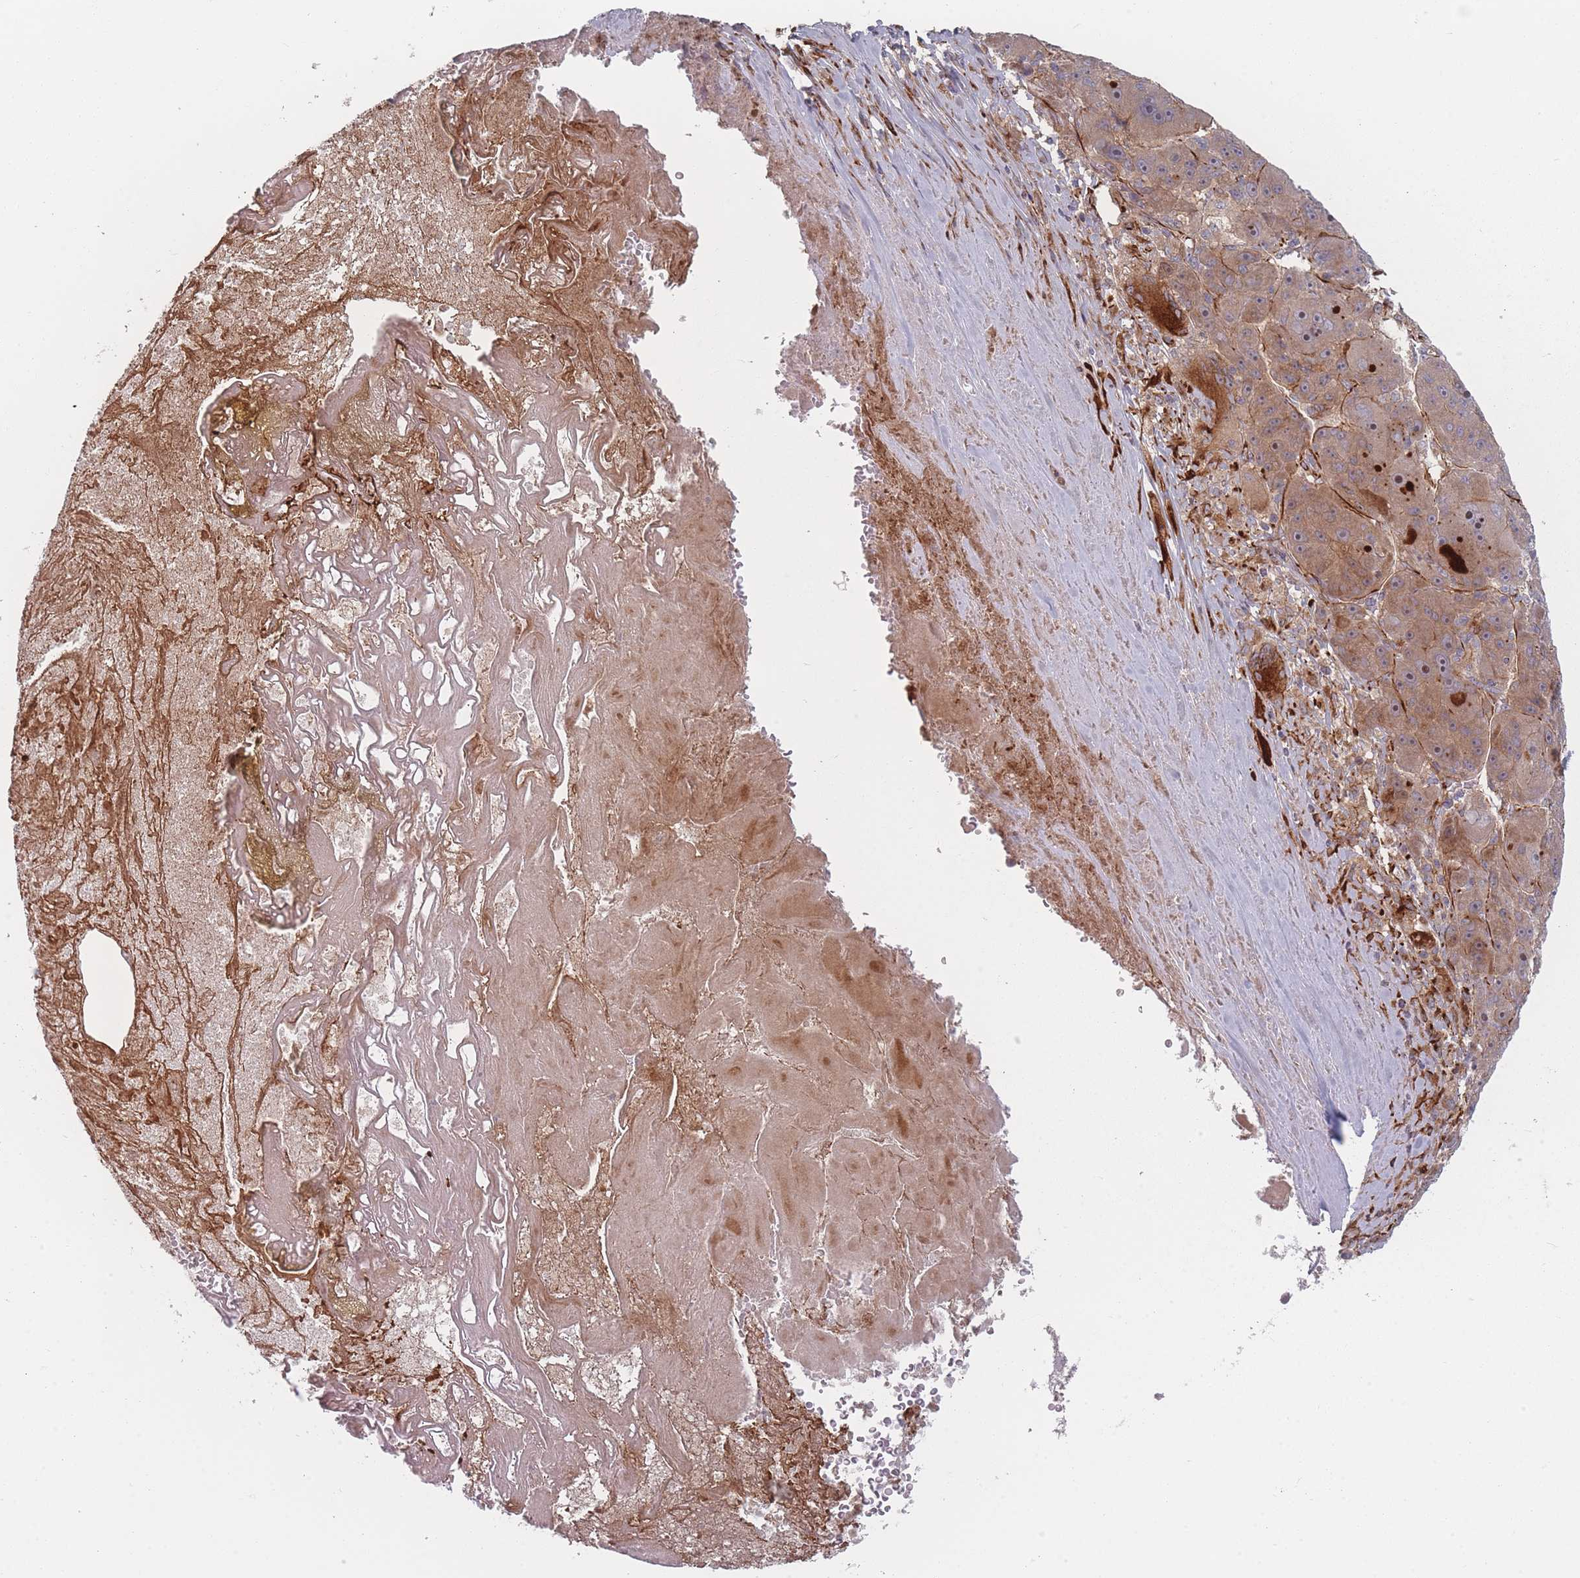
{"staining": {"intensity": "moderate", "quantity": ">75%", "location": "cytoplasmic/membranous"}, "tissue": "liver cancer", "cell_type": "Tumor cells", "image_type": "cancer", "snomed": [{"axis": "morphology", "description": "Carcinoma, Hepatocellular, NOS"}, {"axis": "topography", "description": "Liver"}], "caption": "Human liver cancer (hepatocellular carcinoma) stained with a brown dye exhibits moderate cytoplasmic/membranous positive staining in approximately >75% of tumor cells.", "gene": "EEF1AKMT2", "patient": {"sex": "male", "age": 76}}